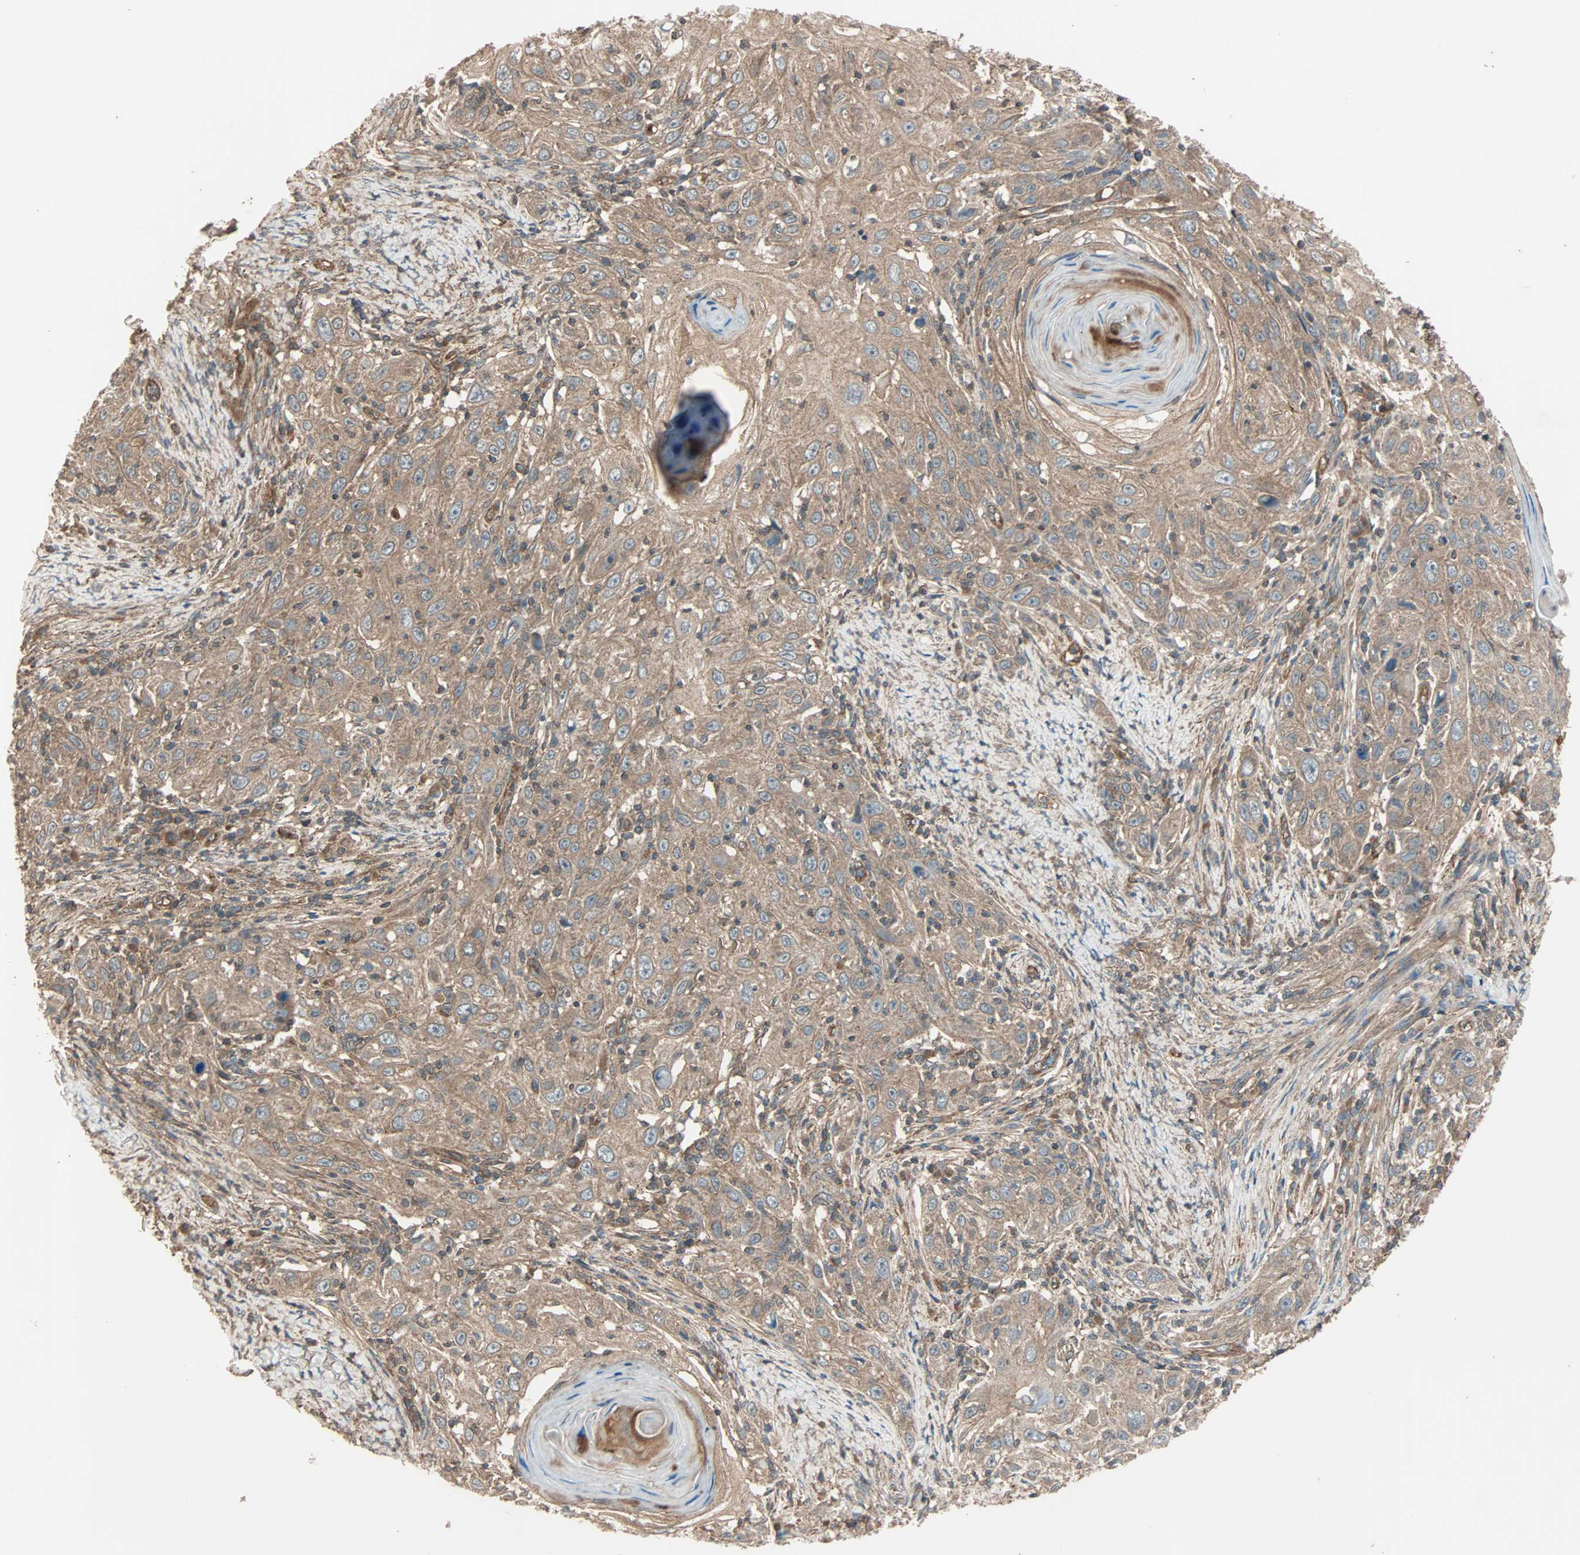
{"staining": {"intensity": "moderate", "quantity": ">75%", "location": "cytoplasmic/membranous"}, "tissue": "skin cancer", "cell_type": "Tumor cells", "image_type": "cancer", "snomed": [{"axis": "morphology", "description": "Squamous cell carcinoma, NOS"}, {"axis": "topography", "description": "Skin"}], "caption": "An immunohistochemistry (IHC) histopathology image of neoplastic tissue is shown. Protein staining in brown labels moderate cytoplasmic/membranous positivity in skin cancer (squamous cell carcinoma) within tumor cells.", "gene": "GCK", "patient": {"sex": "female", "age": 88}}